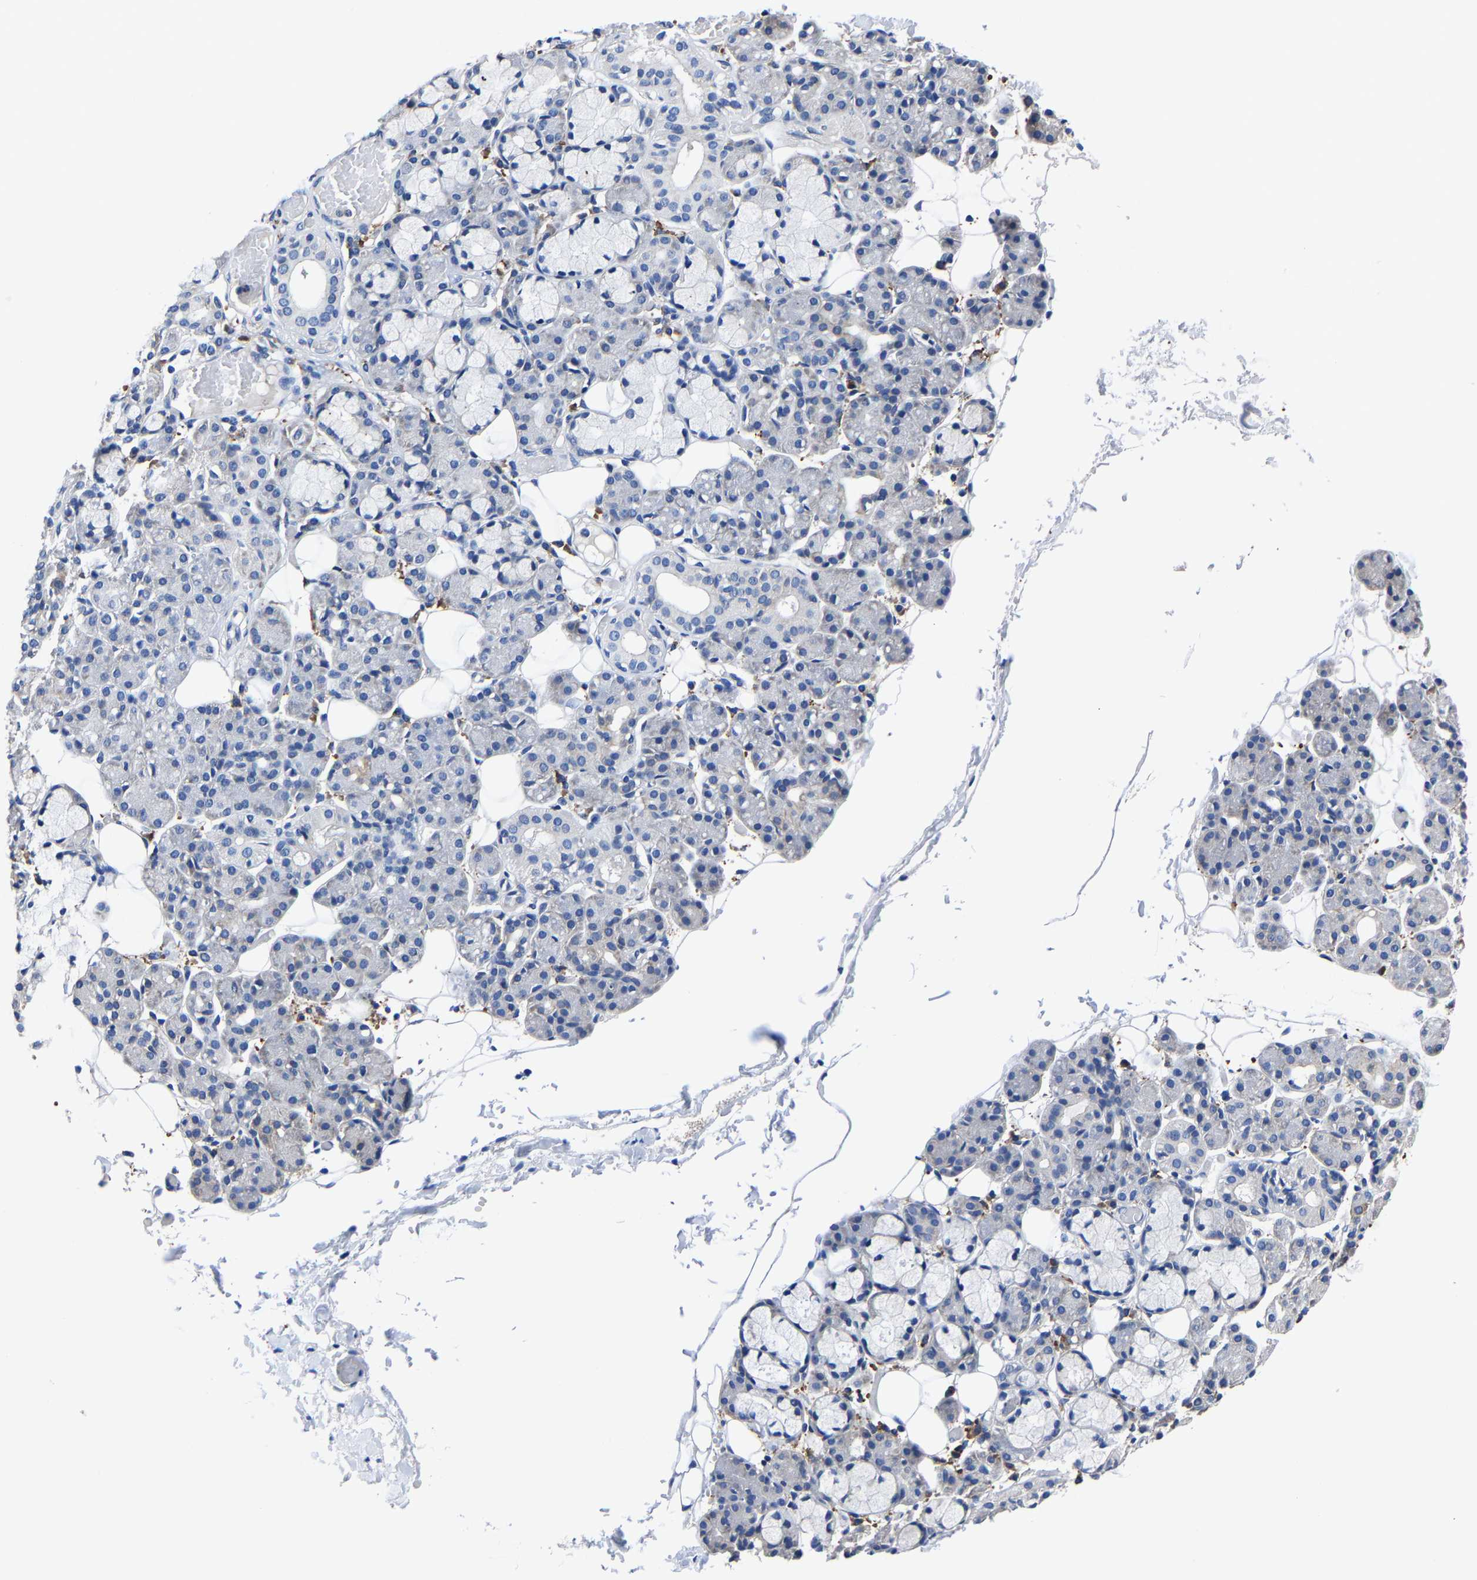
{"staining": {"intensity": "negative", "quantity": "none", "location": "none"}, "tissue": "salivary gland", "cell_type": "Glandular cells", "image_type": "normal", "snomed": [{"axis": "morphology", "description": "Normal tissue, NOS"}, {"axis": "topography", "description": "Salivary gland"}], "caption": "The histopathology image demonstrates no significant expression in glandular cells of salivary gland.", "gene": "SRPK2", "patient": {"sex": "male", "age": 63}}